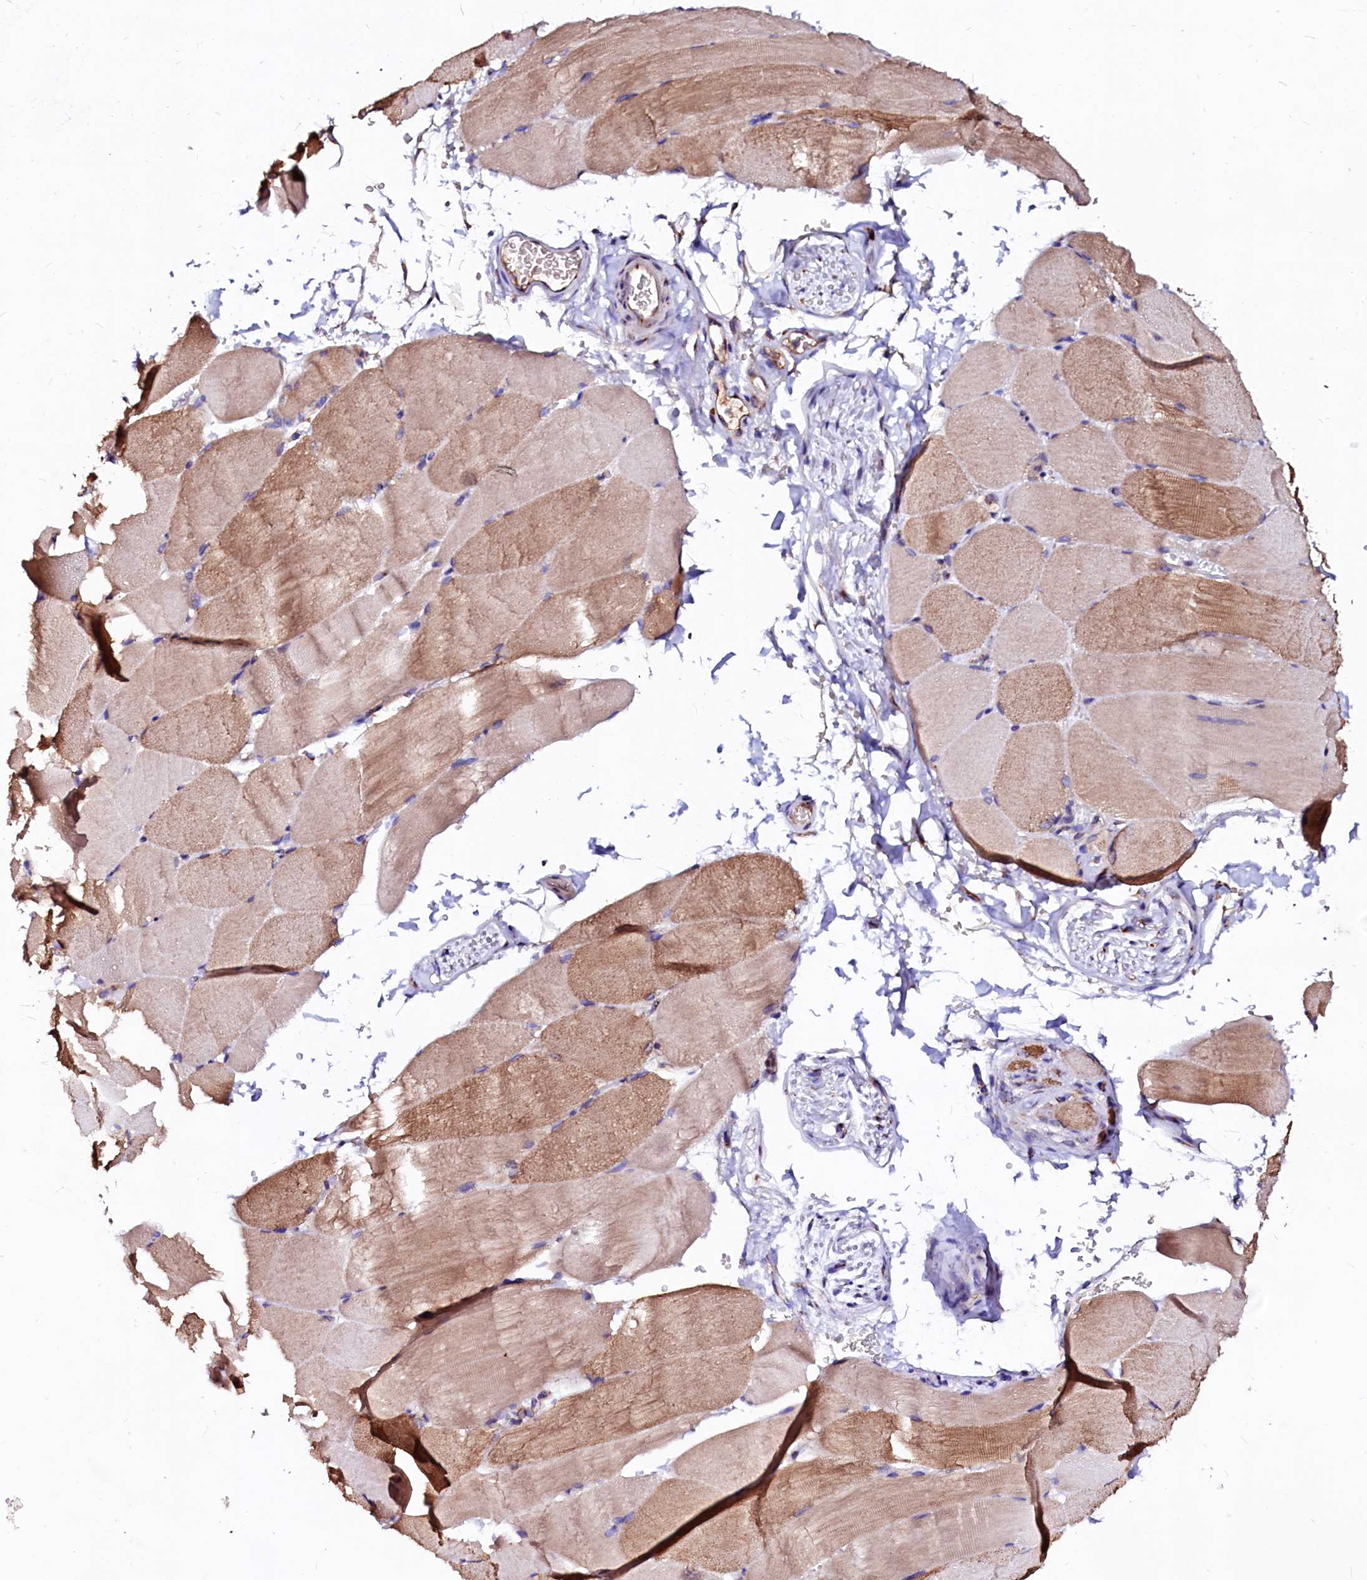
{"staining": {"intensity": "moderate", "quantity": "25%-75%", "location": "cytoplasmic/membranous"}, "tissue": "skeletal muscle", "cell_type": "Myocytes", "image_type": "normal", "snomed": [{"axis": "morphology", "description": "Normal tissue, NOS"}, {"axis": "topography", "description": "Skeletal muscle"}, {"axis": "topography", "description": "Parathyroid gland"}], "caption": "Moderate cytoplasmic/membranous expression is present in about 25%-75% of myocytes in unremarkable skeletal muscle. Nuclei are stained in blue.", "gene": "LMAN1", "patient": {"sex": "female", "age": 37}}